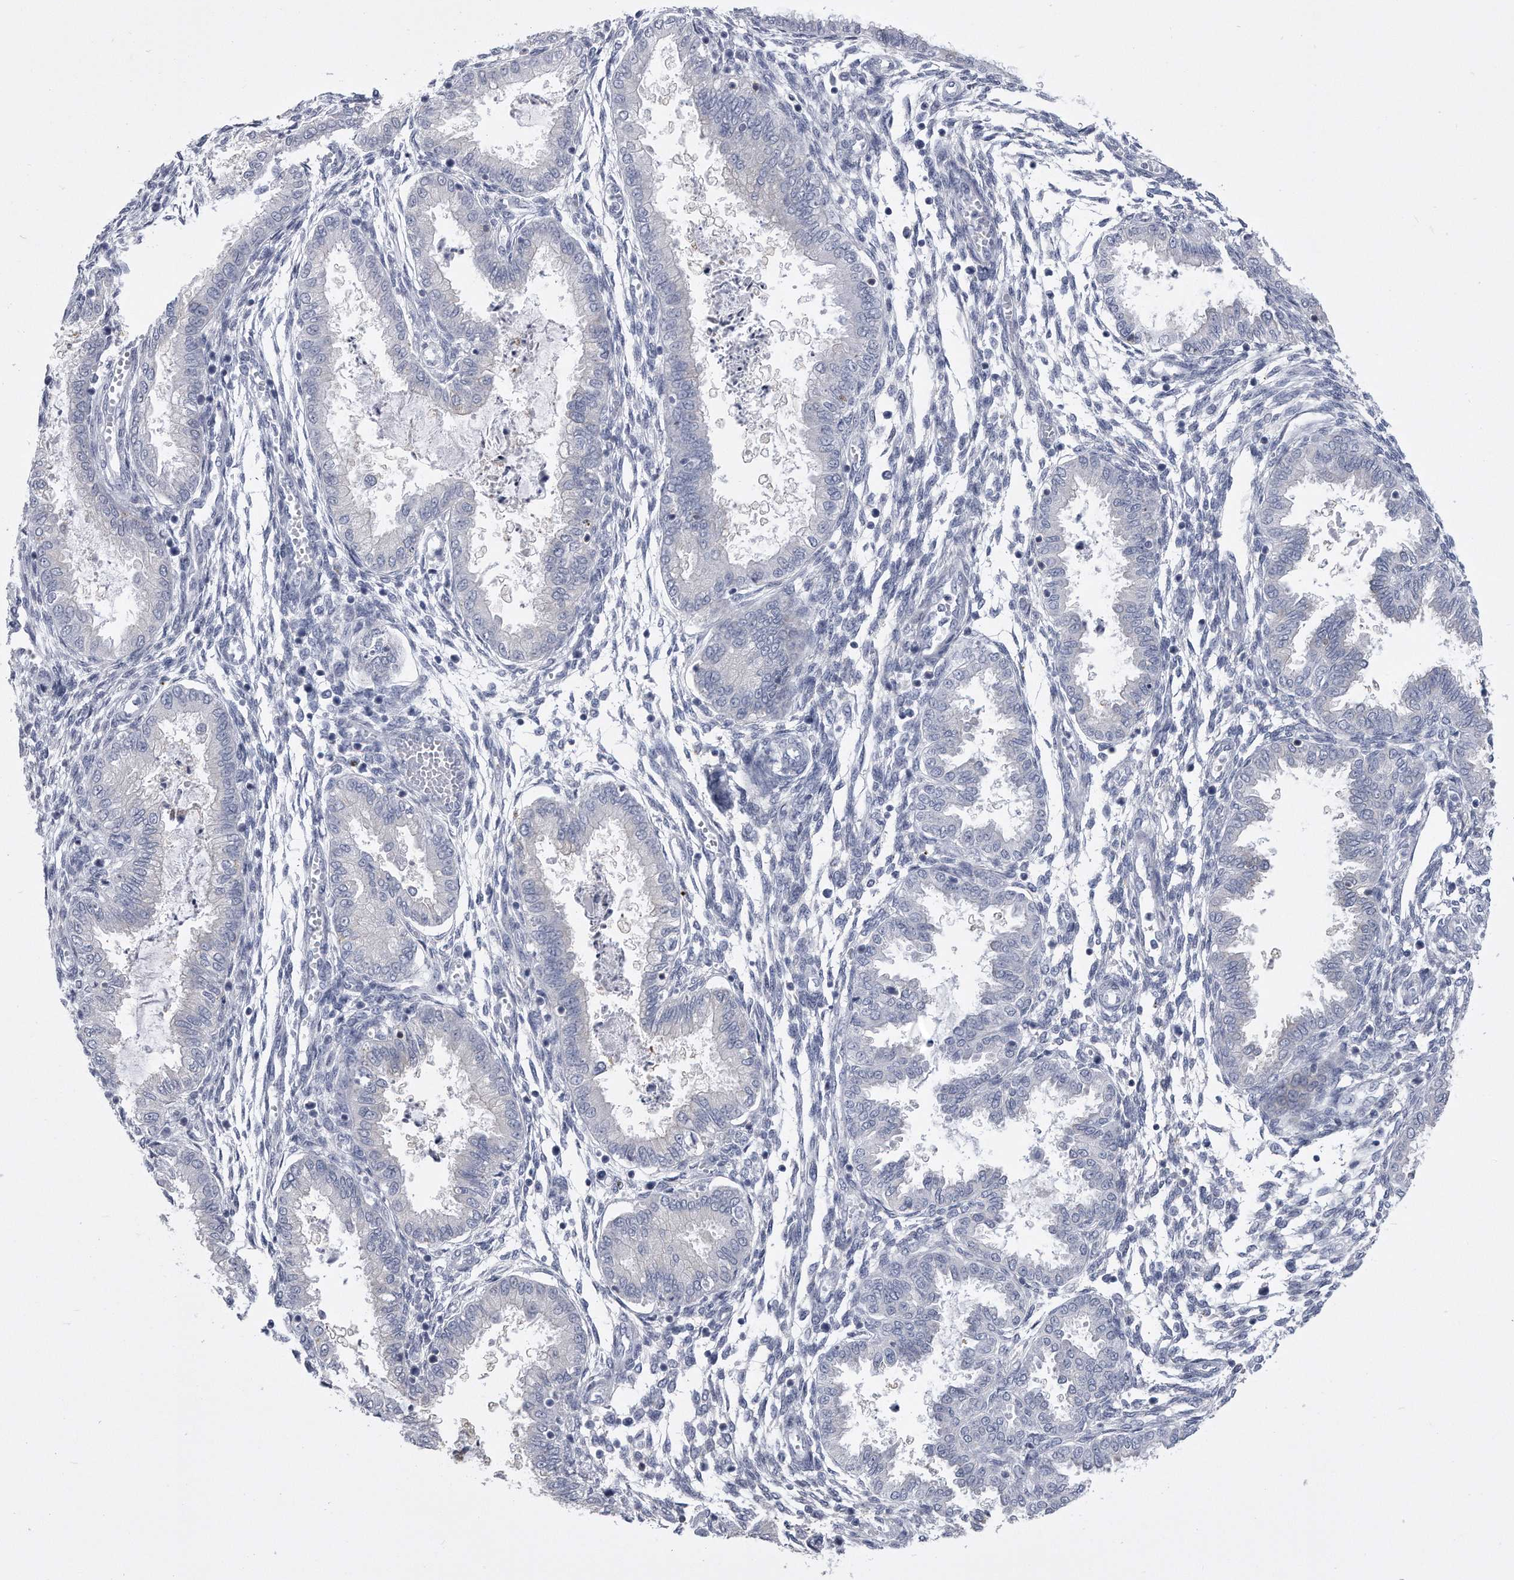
{"staining": {"intensity": "negative", "quantity": "none", "location": "none"}, "tissue": "endometrium", "cell_type": "Cells in endometrial stroma", "image_type": "normal", "snomed": [{"axis": "morphology", "description": "Normal tissue, NOS"}, {"axis": "topography", "description": "Endometrium"}], "caption": "An immunohistochemistry photomicrograph of unremarkable endometrium is shown. There is no staining in cells in endometrial stroma of endometrium.", "gene": "PYGB", "patient": {"sex": "female", "age": 33}}